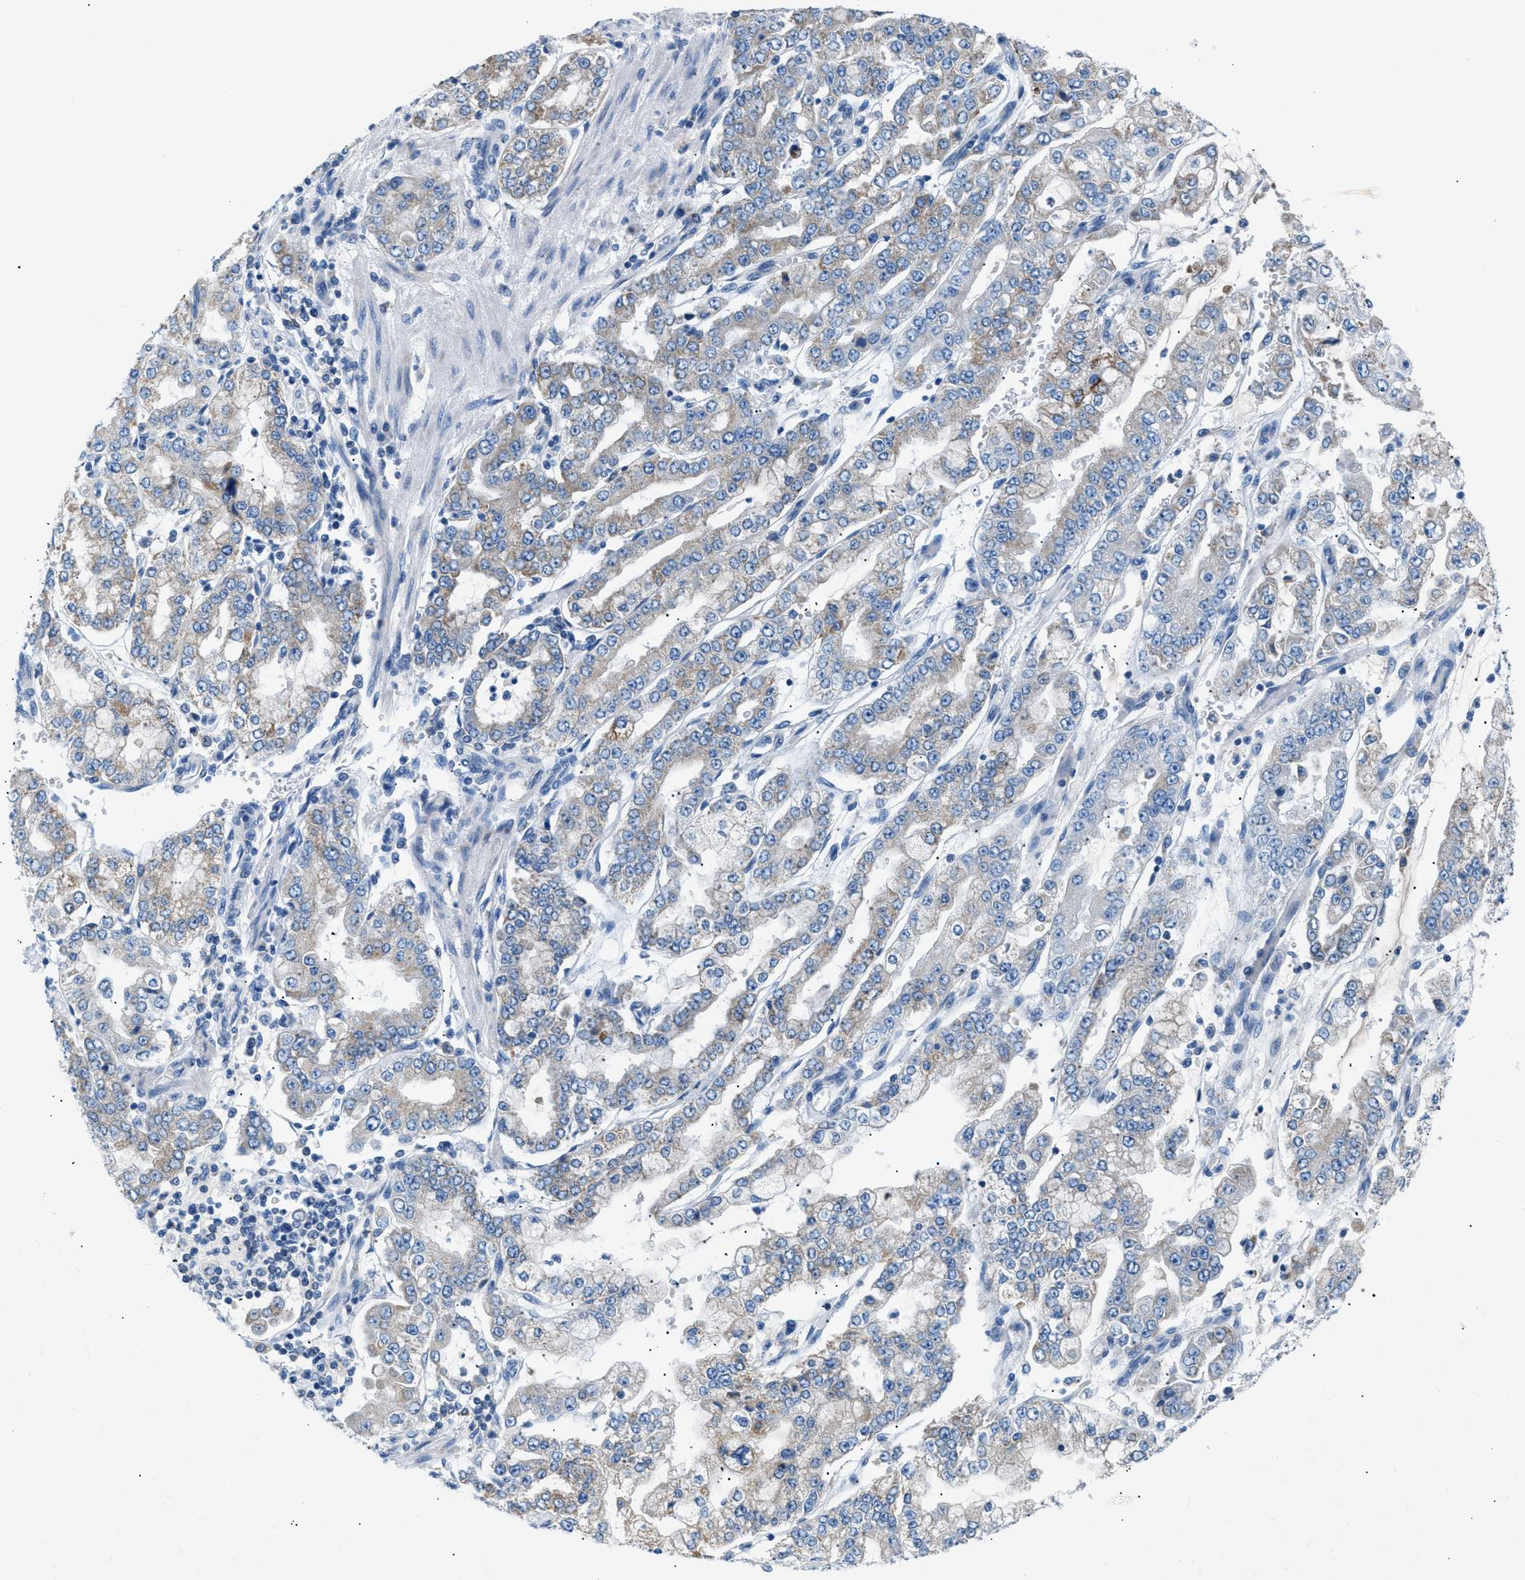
{"staining": {"intensity": "weak", "quantity": "25%-75%", "location": "cytoplasmic/membranous"}, "tissue": "stomach cancer", "cell_type": "Tumor cells", "image_type": "cancer", "snomed": [{"axis": "morphology", "description": "Adenocarcinoma, NOS"}, {"axis": "topography", "description": "Stomach"}], "caption": "Immunohistochemistry (IHC) image of stomach cancer stained for a protein (brown), which demonstrates low levels of weak cytoplasmic/membranous positivity in approximately 25%-75% of tumor cells.", "gene": "ILDR1", "patient": {"sex": "male", "age": 76}}